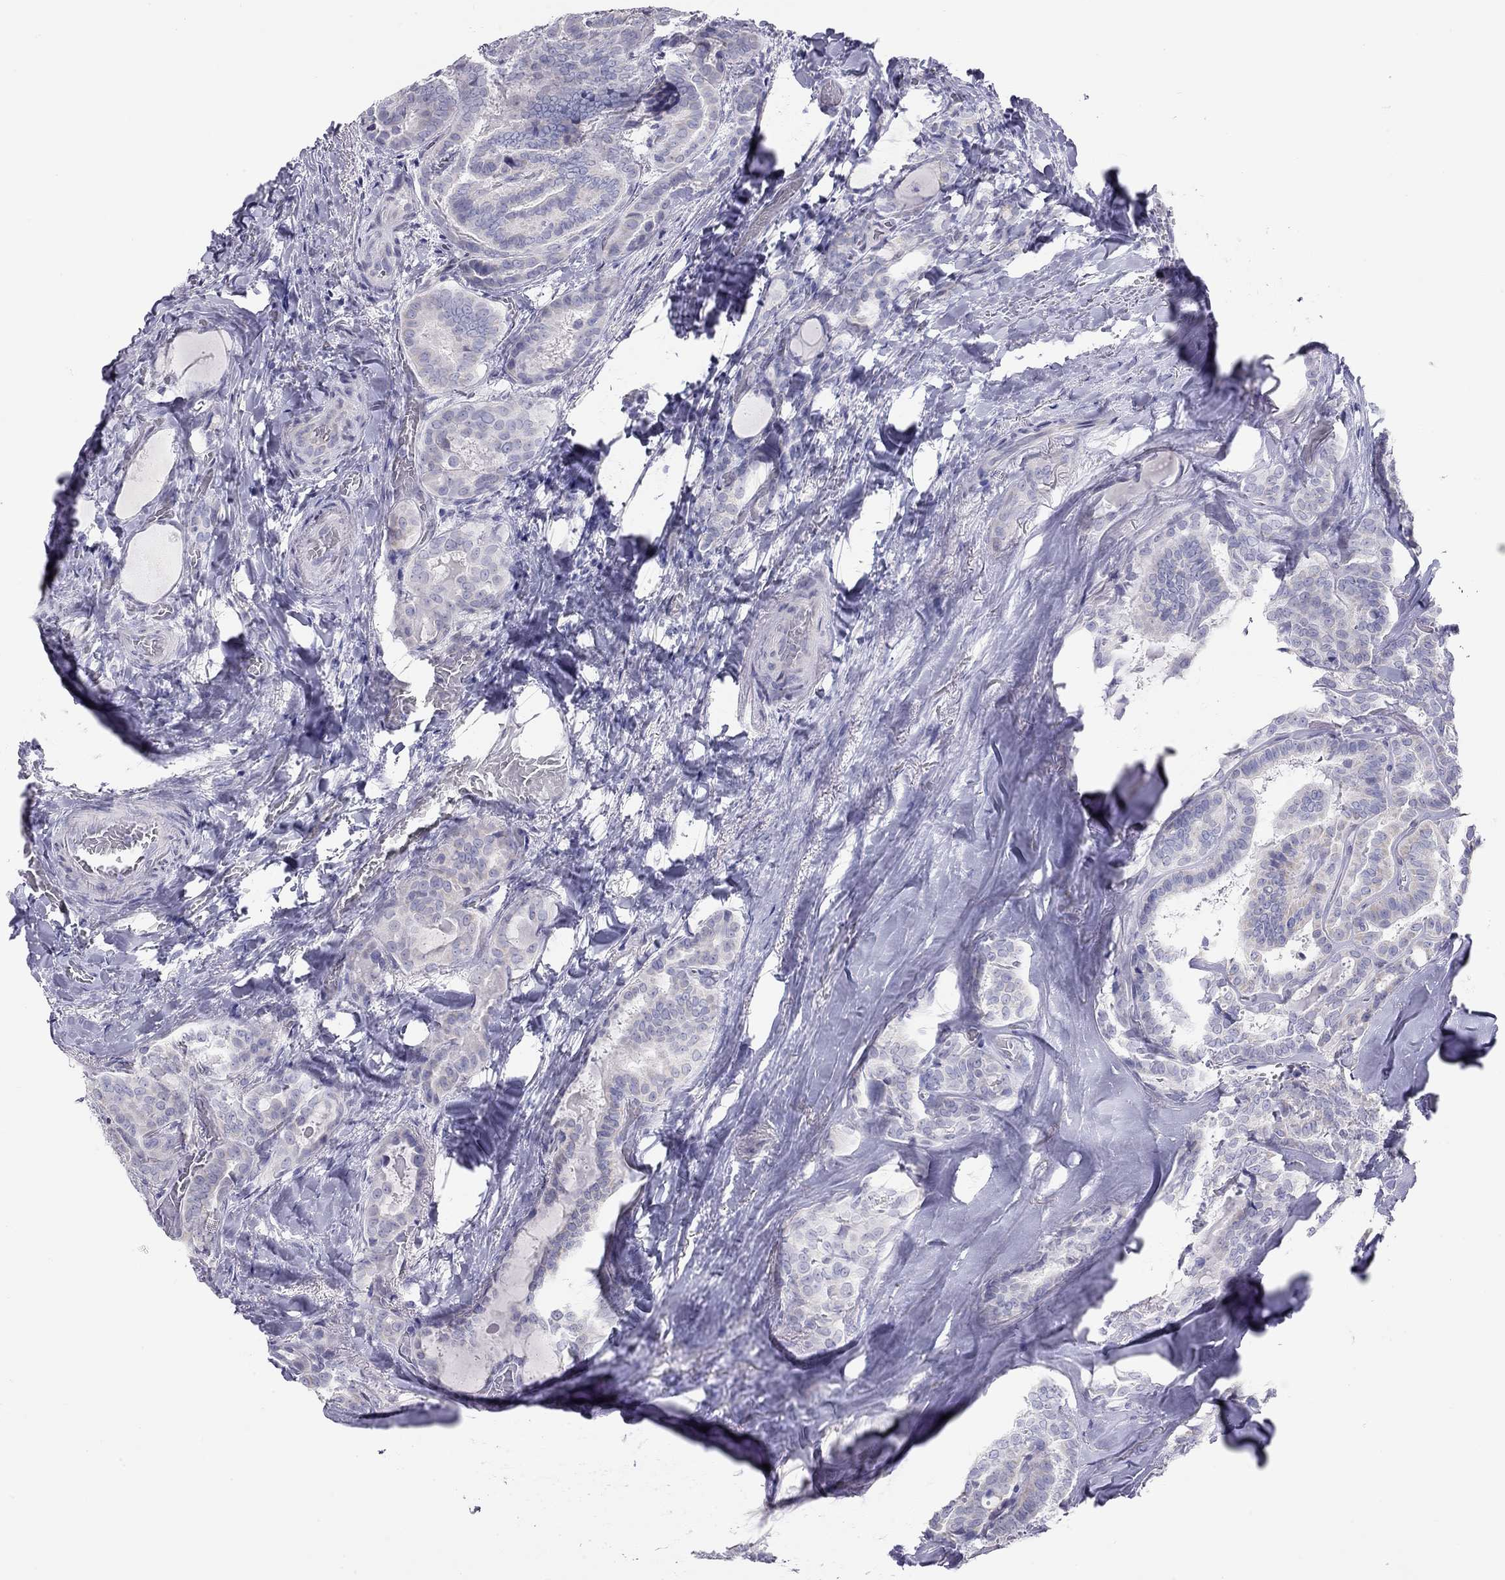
{"staining": {"intensity": "weak", "quantity": "25%-75%", "location": "cytoplasmic/membranous"}, "tissue": "thyroid cancer", "cell_type": "Tumor cells", "image_type": "cancer", "snomed": [{"axis": "morphology", "description": "Papillary adenocarcinoma, NOS"}, {"axis": "topography", "description": "Thyroid gland"}], "caption": "Thyroid cancer (papillary adenocarcinoma) stained with DAB immunohistochemistry exhibits low levels of weak cytoplasmic/membranous expression in approximately 25%-75% of tumor cells.", "gene": "KCNV2", "patient": {"sex": "female", "age": 39}}